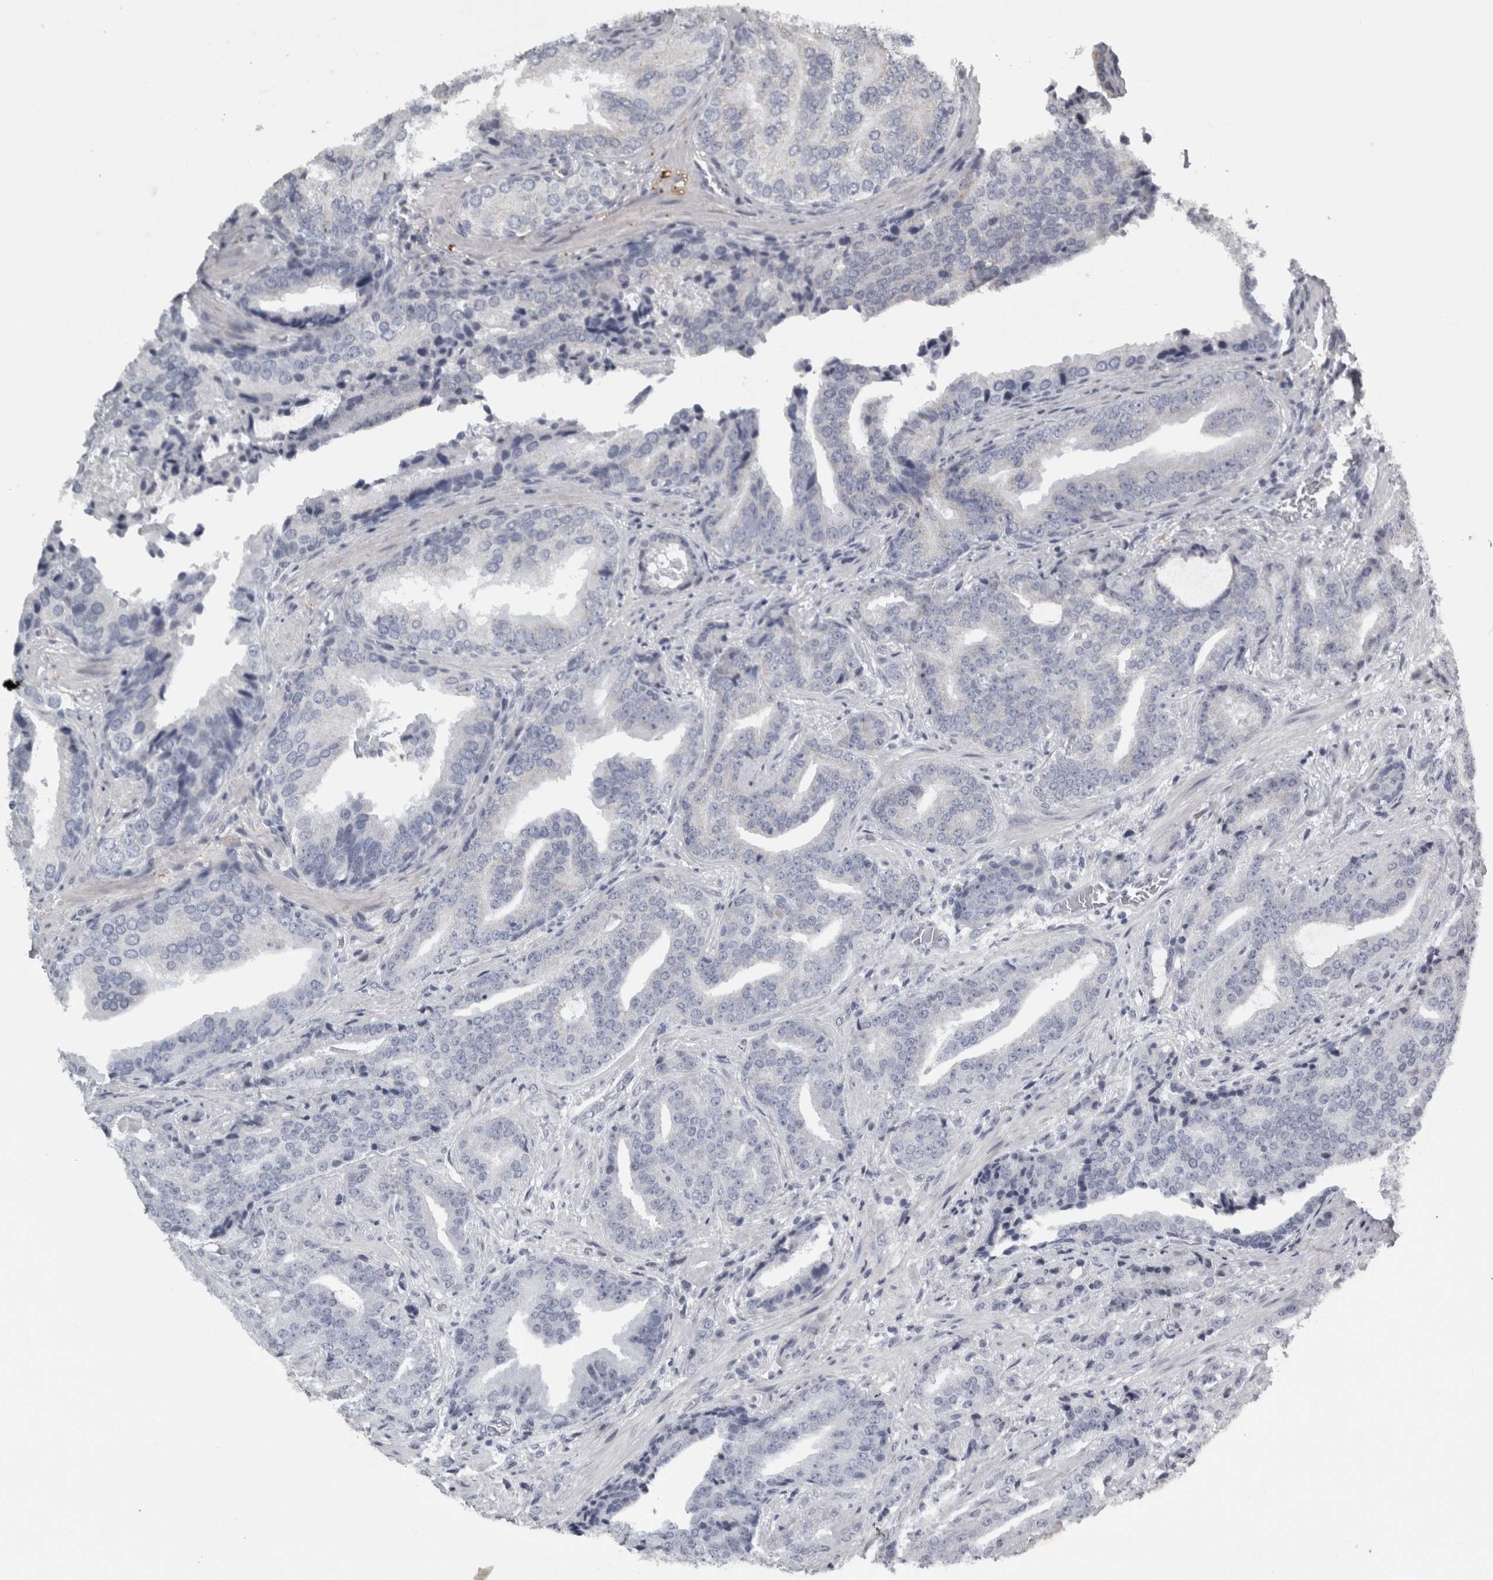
{"staining": {"intensity": "negative", "quantity": "none", "location": "none"}, "tissue": "prostate cancer", "cell_type": "Tumor cells", "image_type": "cancer", "snomed": [{"axis": "morphology", "description": "Adenocarcinoma, Low grade"}, {"axis": "topography", "description": "Prostate"}], "caption": "A histopathology image of human prostate adenocarcinoma (low-grade) is negative for staining in tumor cells. (DAB (3,3'-diaminobenzidine) IHC with hematoxylin counter stain).", "gene": "FRK", "patient": {"sex": "male", "age": 67}}